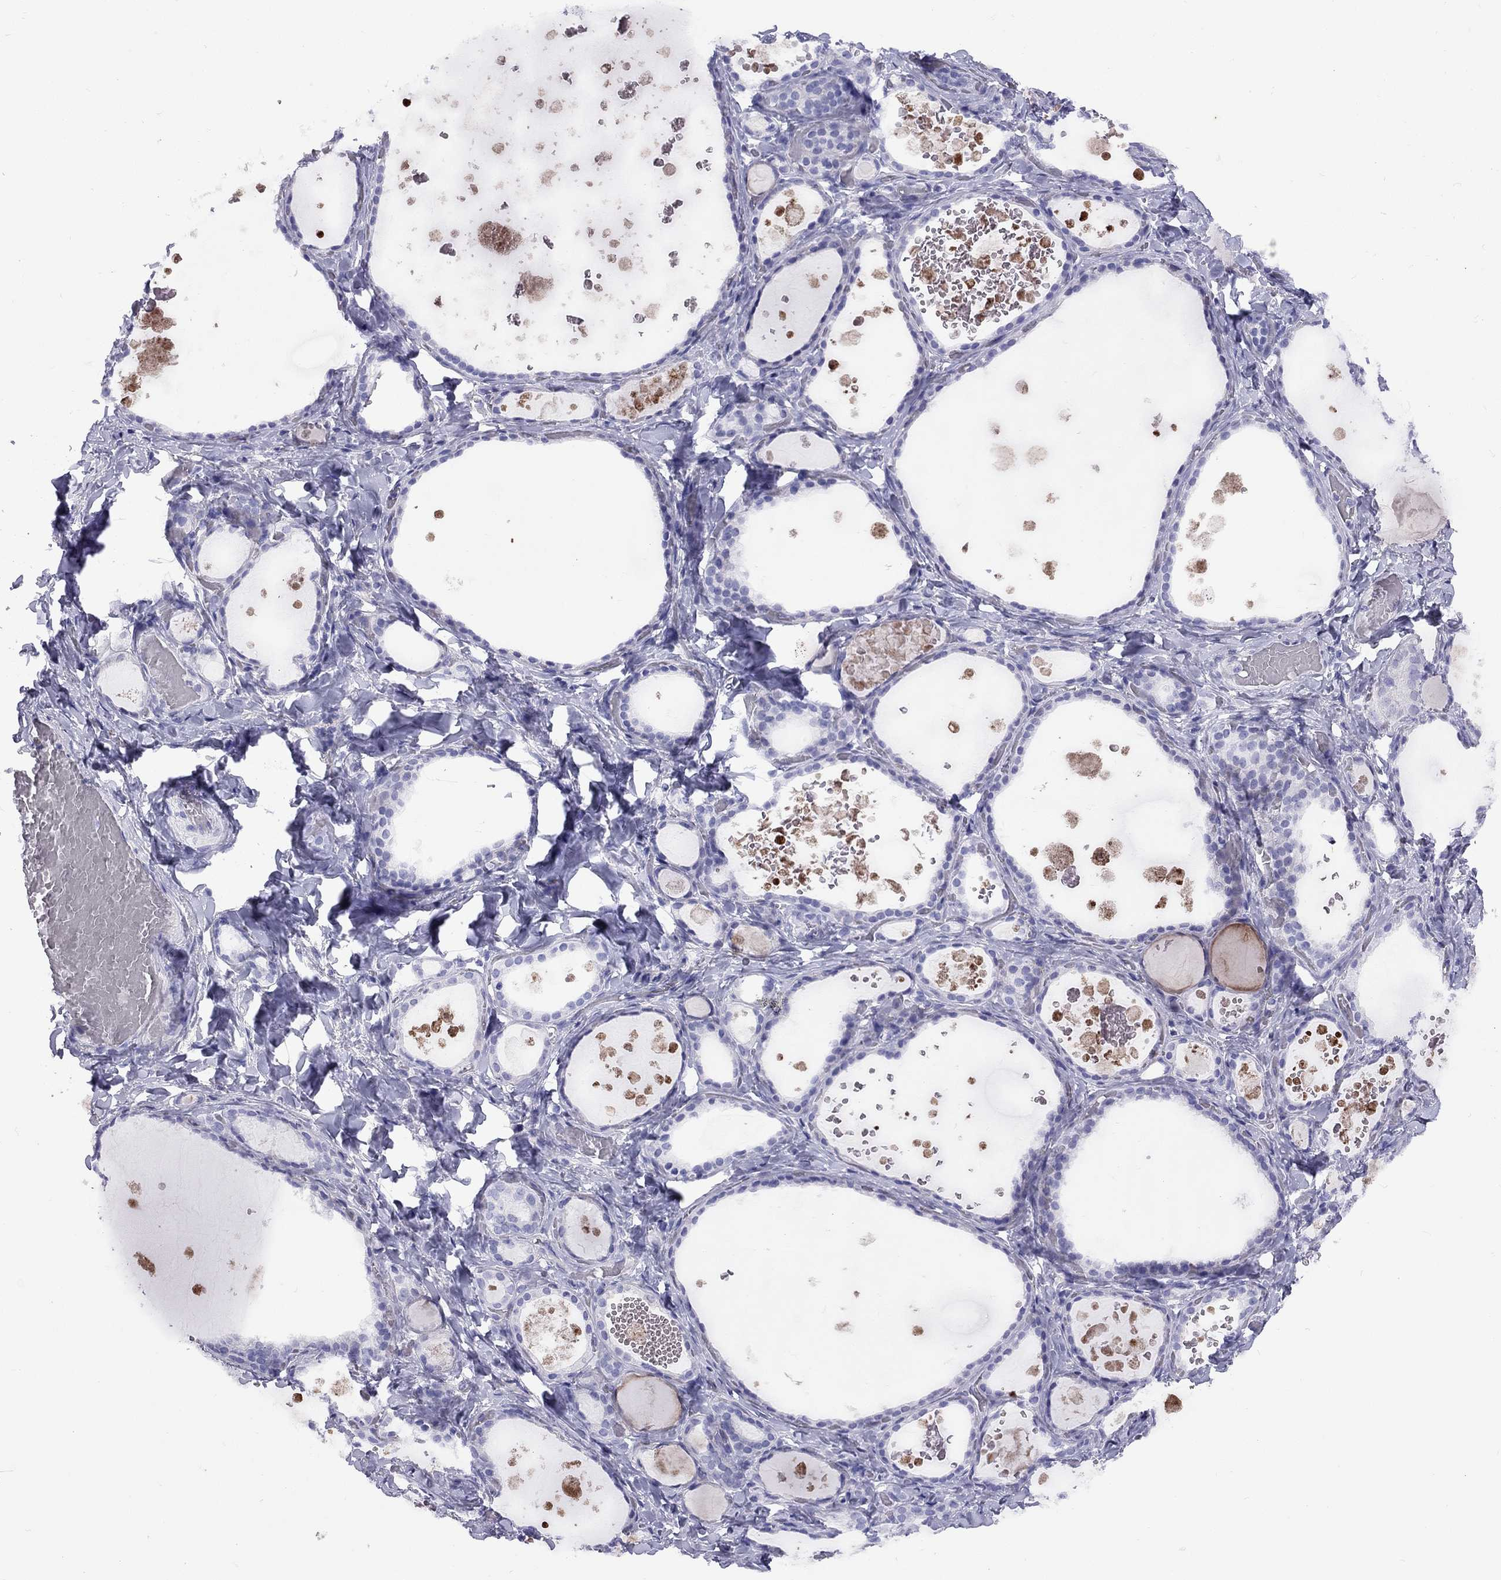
{"staining": {"intensity": "negative", "quantity": "none", "location": "none"}, "tissue": "thyroid gland", "cell_type": "Glandular cells", "image_type": "normal", "snomed": [{"axis": "morphology", "description": "Normal tissue, NOS"}, {"axis": "topography", "description": "Thyroid gland"}], "caption": "Immunohistochemical staining of unremarkable human thyroid gland exhibits no significant staining in glandular cells. (Brightfield microscopy of DAB (3,3'-diaminobenzidine) immunohistochemistry at high magnification).", "gene": "FSCN3", "patient": {"sex": "female", "age": 56}}